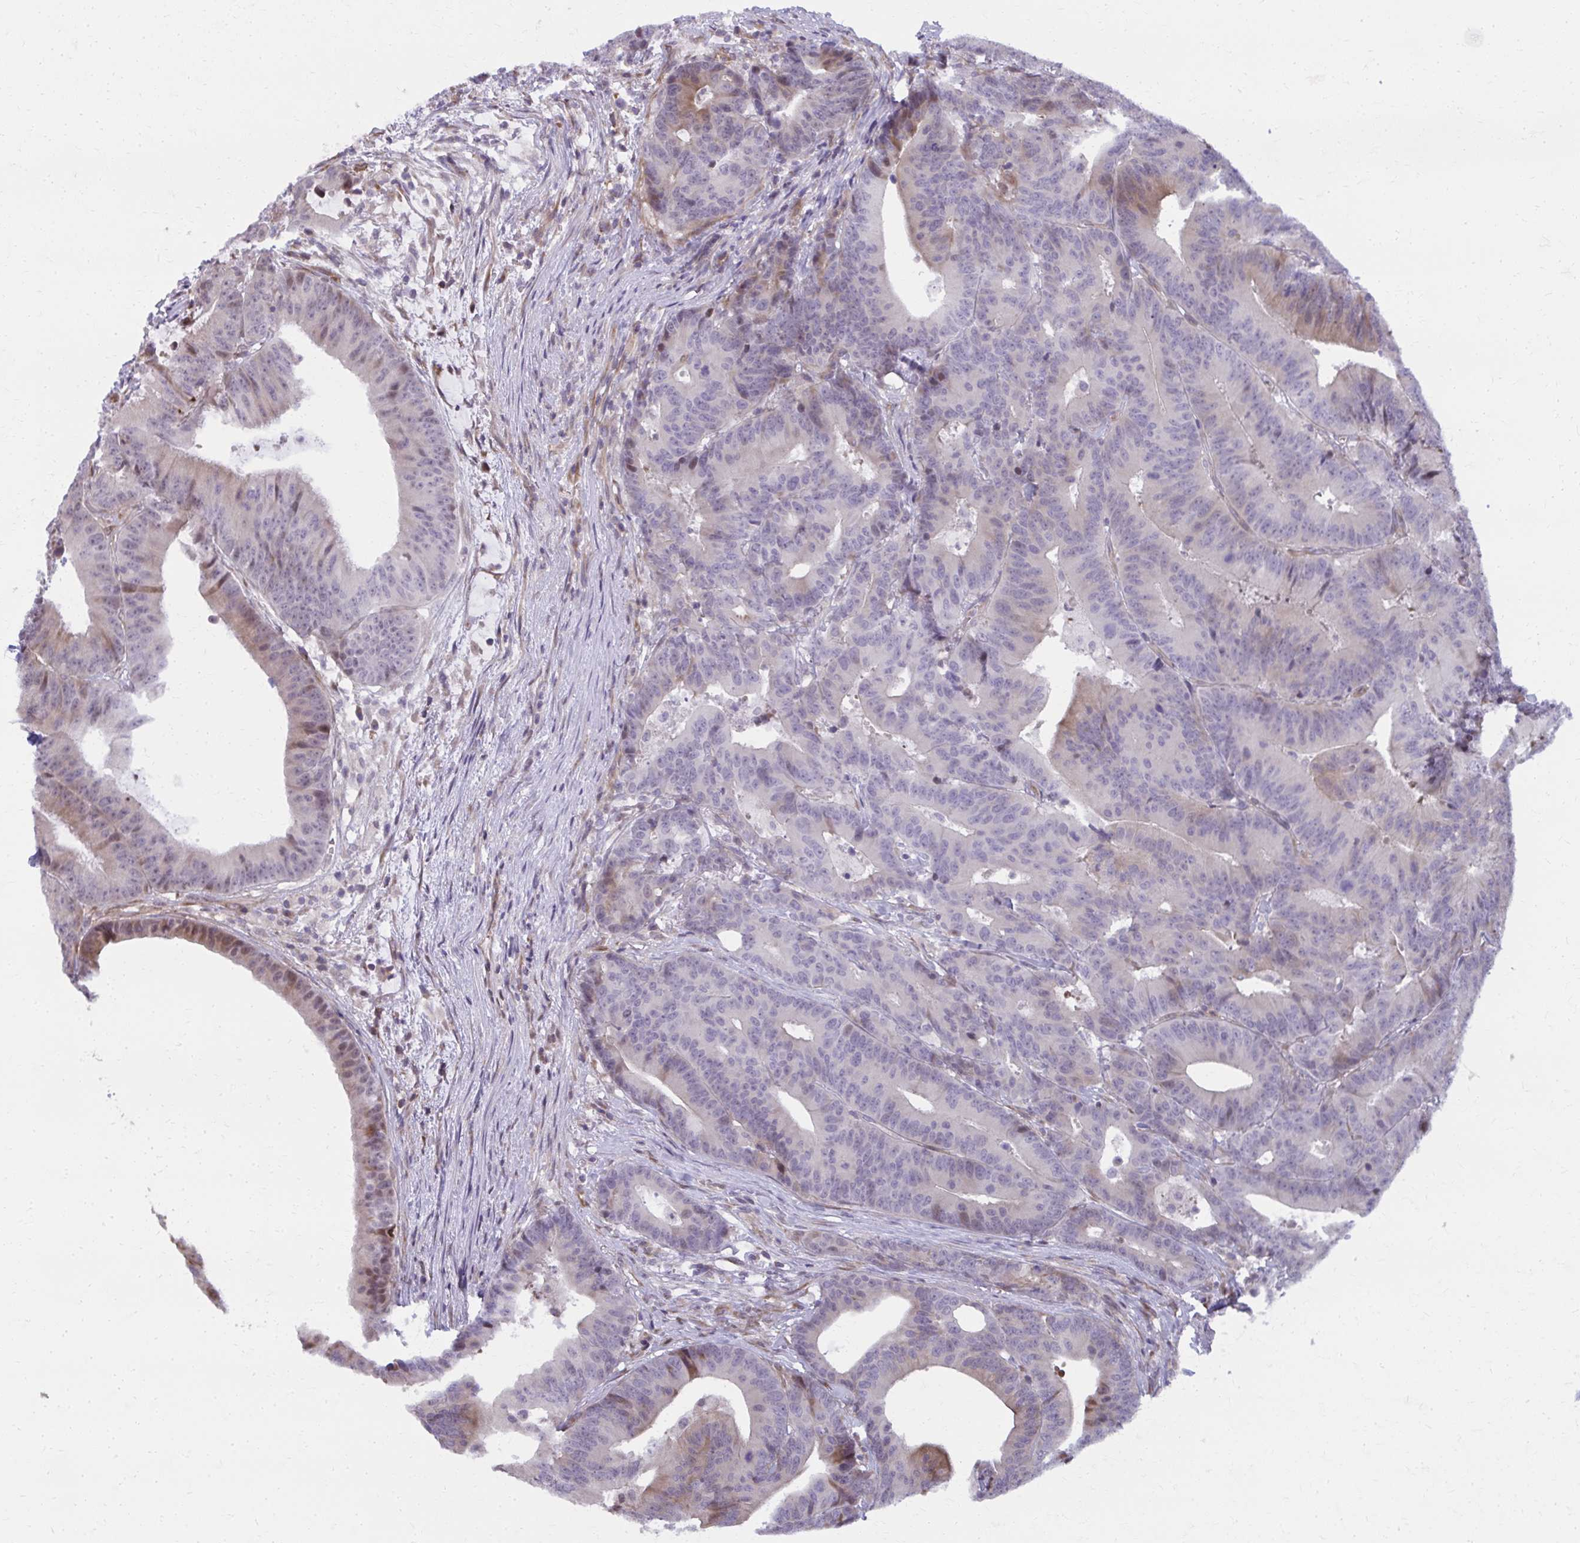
{"staining": {"intensity": "moderate", "quantity": "25%-75%", "location": "cytoplasmic/membranous,nuclear"}, "tissue": "colorectal cancer", "cell_type": "Tumor cells", "image_type": "cancer", "snomed": [{"axis": "morphology", "description": "Adenocarcinoma, NOS"}, {"axis": "topography", "description": "Colon"}], "caption": "Human colorectal cancer (adenocarcinoma) stained for a protein (brown) demonstrates moderate cytoplasmic/membranous and nuclear positive expression in about 25%-75% of tumor cells.", "gene": "MAF1", "patient": {"sex": "female", "age": 78}}